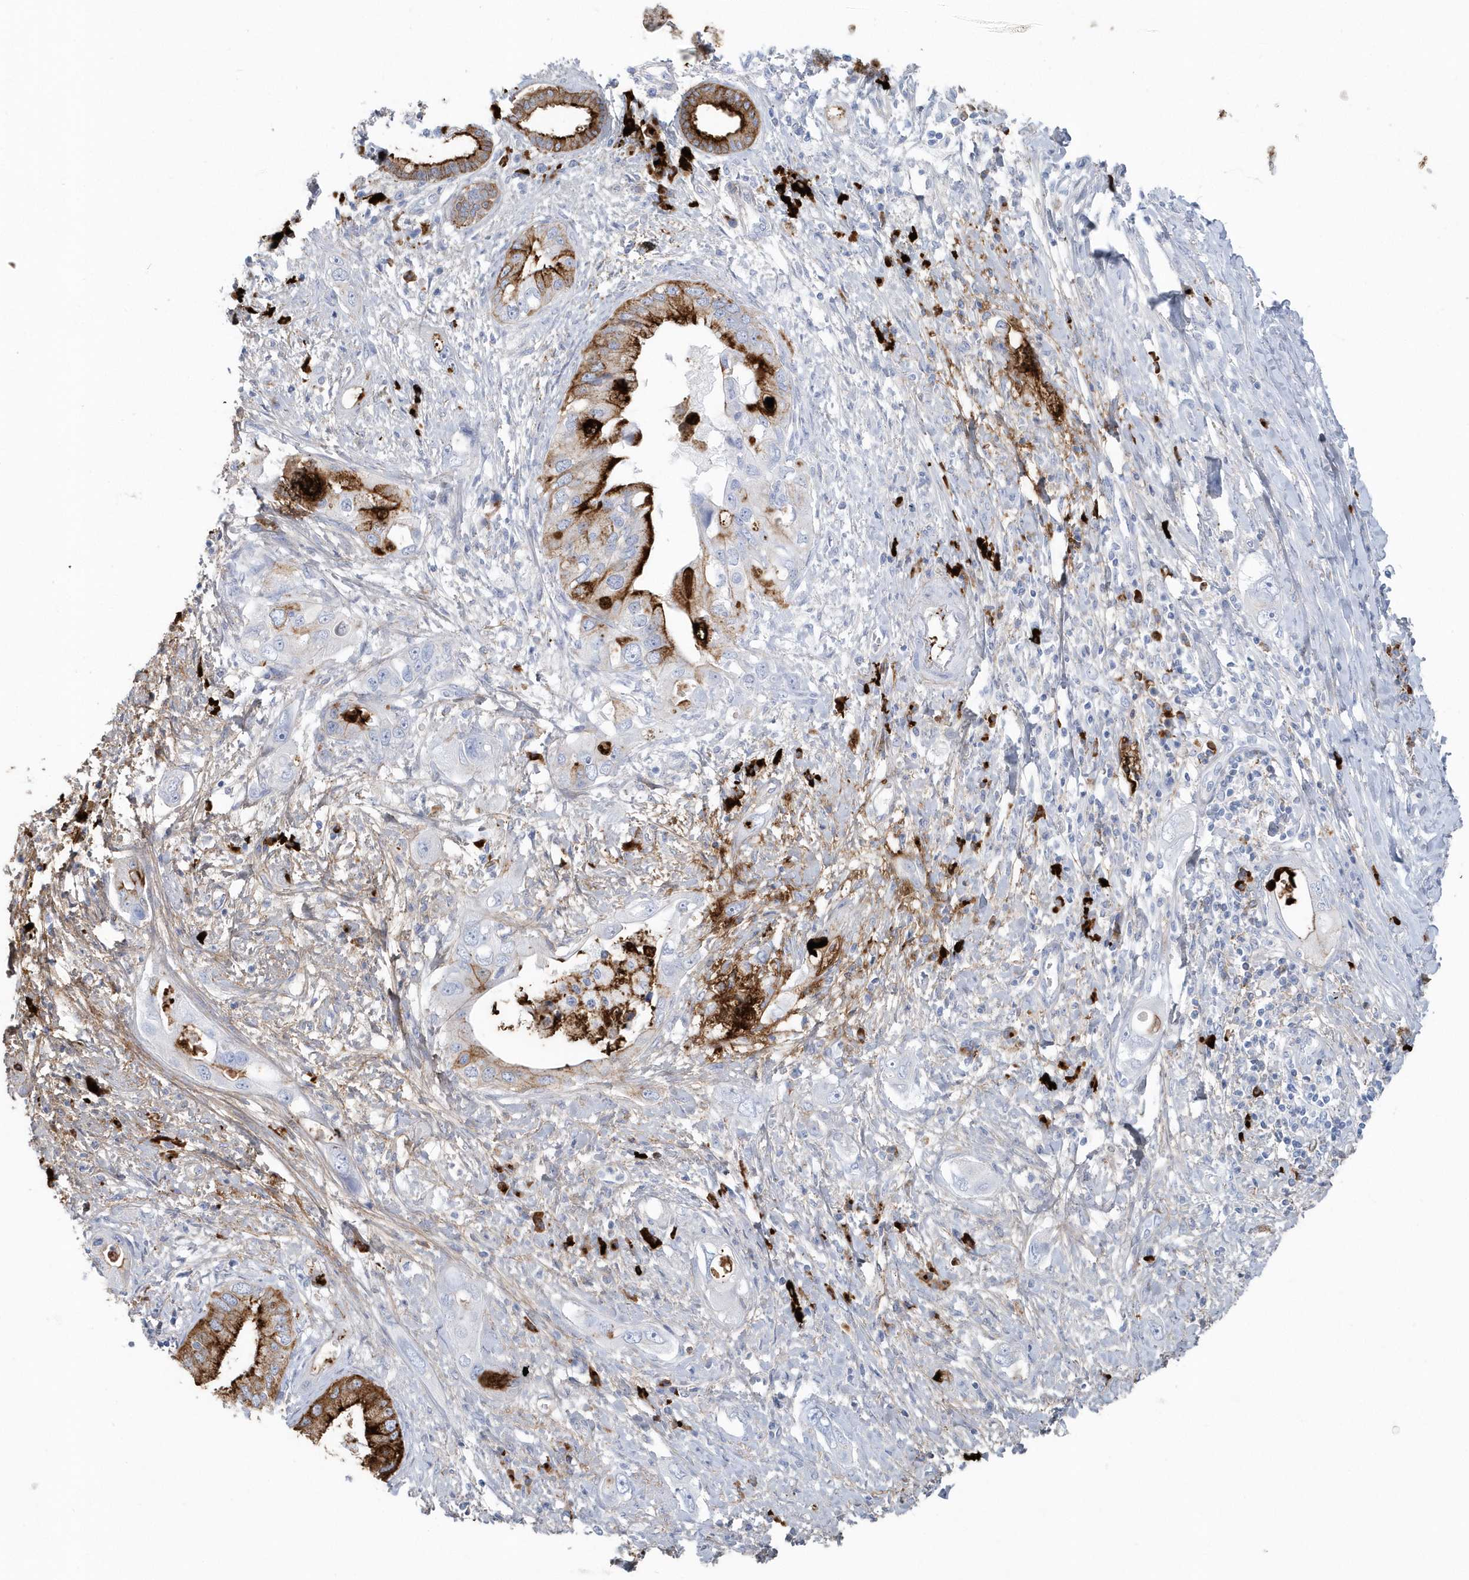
{"staining": {"intensity": "strong", "quantity": "25%-75%", "location": "cytoplasmic/membranous"}, "tissue": "pancreatic cancer", "cell_type": "Tumor cells", "image_type": "cancer", "snomed": [{"axis": "morphology", "description": "Inflammation, NOS"}, {"axis": "morphology", "description": "Adenocarcinoma, NOS"}, {"axis": "topography", "description": "Pancreas"}], "caption": "Protein analysis of pancreatic adenocarcinoma tissue reveals strong cytoplasmic/membranous positivity in approximately 25%-75% of tumor cells.", "gene": "JCHAIN", "patient": {"sex": "female", "age": 56}}